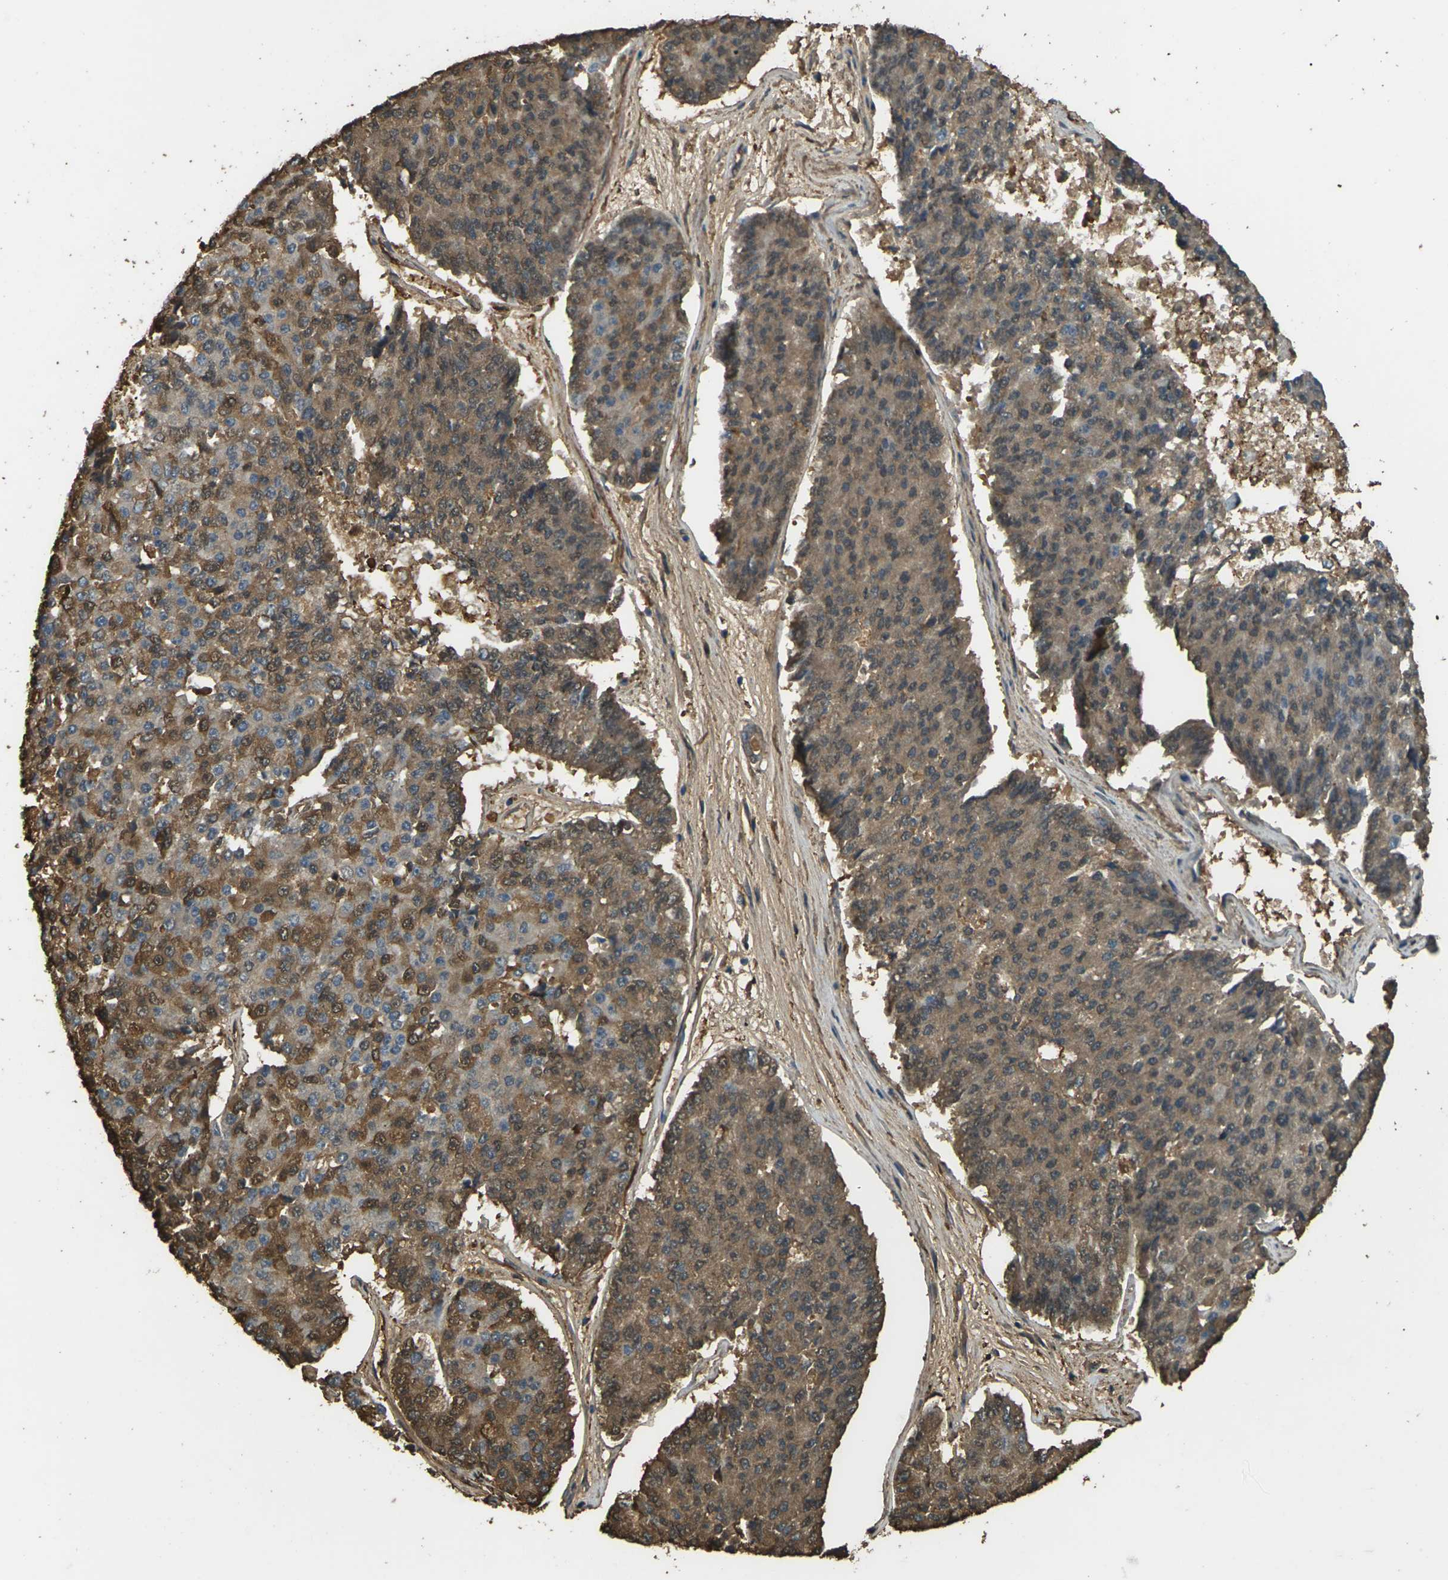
{"staining": {"intensity": "moderate", "quantity": ">75%", "location": "cytoplasmic/membranous,nuclear"}, "tissue": "pancreatic cancer", "cell_type": "Tumor cells", "image_type": "cancer", "snomed": [{"axis": "morphology", "description": "Adenocarcinoma, NOS"}, {"axis": "topography", "description": "Pancreas"}], "caption": "DAB immunohistochemical staining of human pancreatic cancer (adenocarcinoma) demonstrates moderate cytoplasmic/membranous and nuclear protein positivity in about >75% of tumor cells.", "gene": "CYP1B1", "patient": {"sex": "male", "age": 50}}